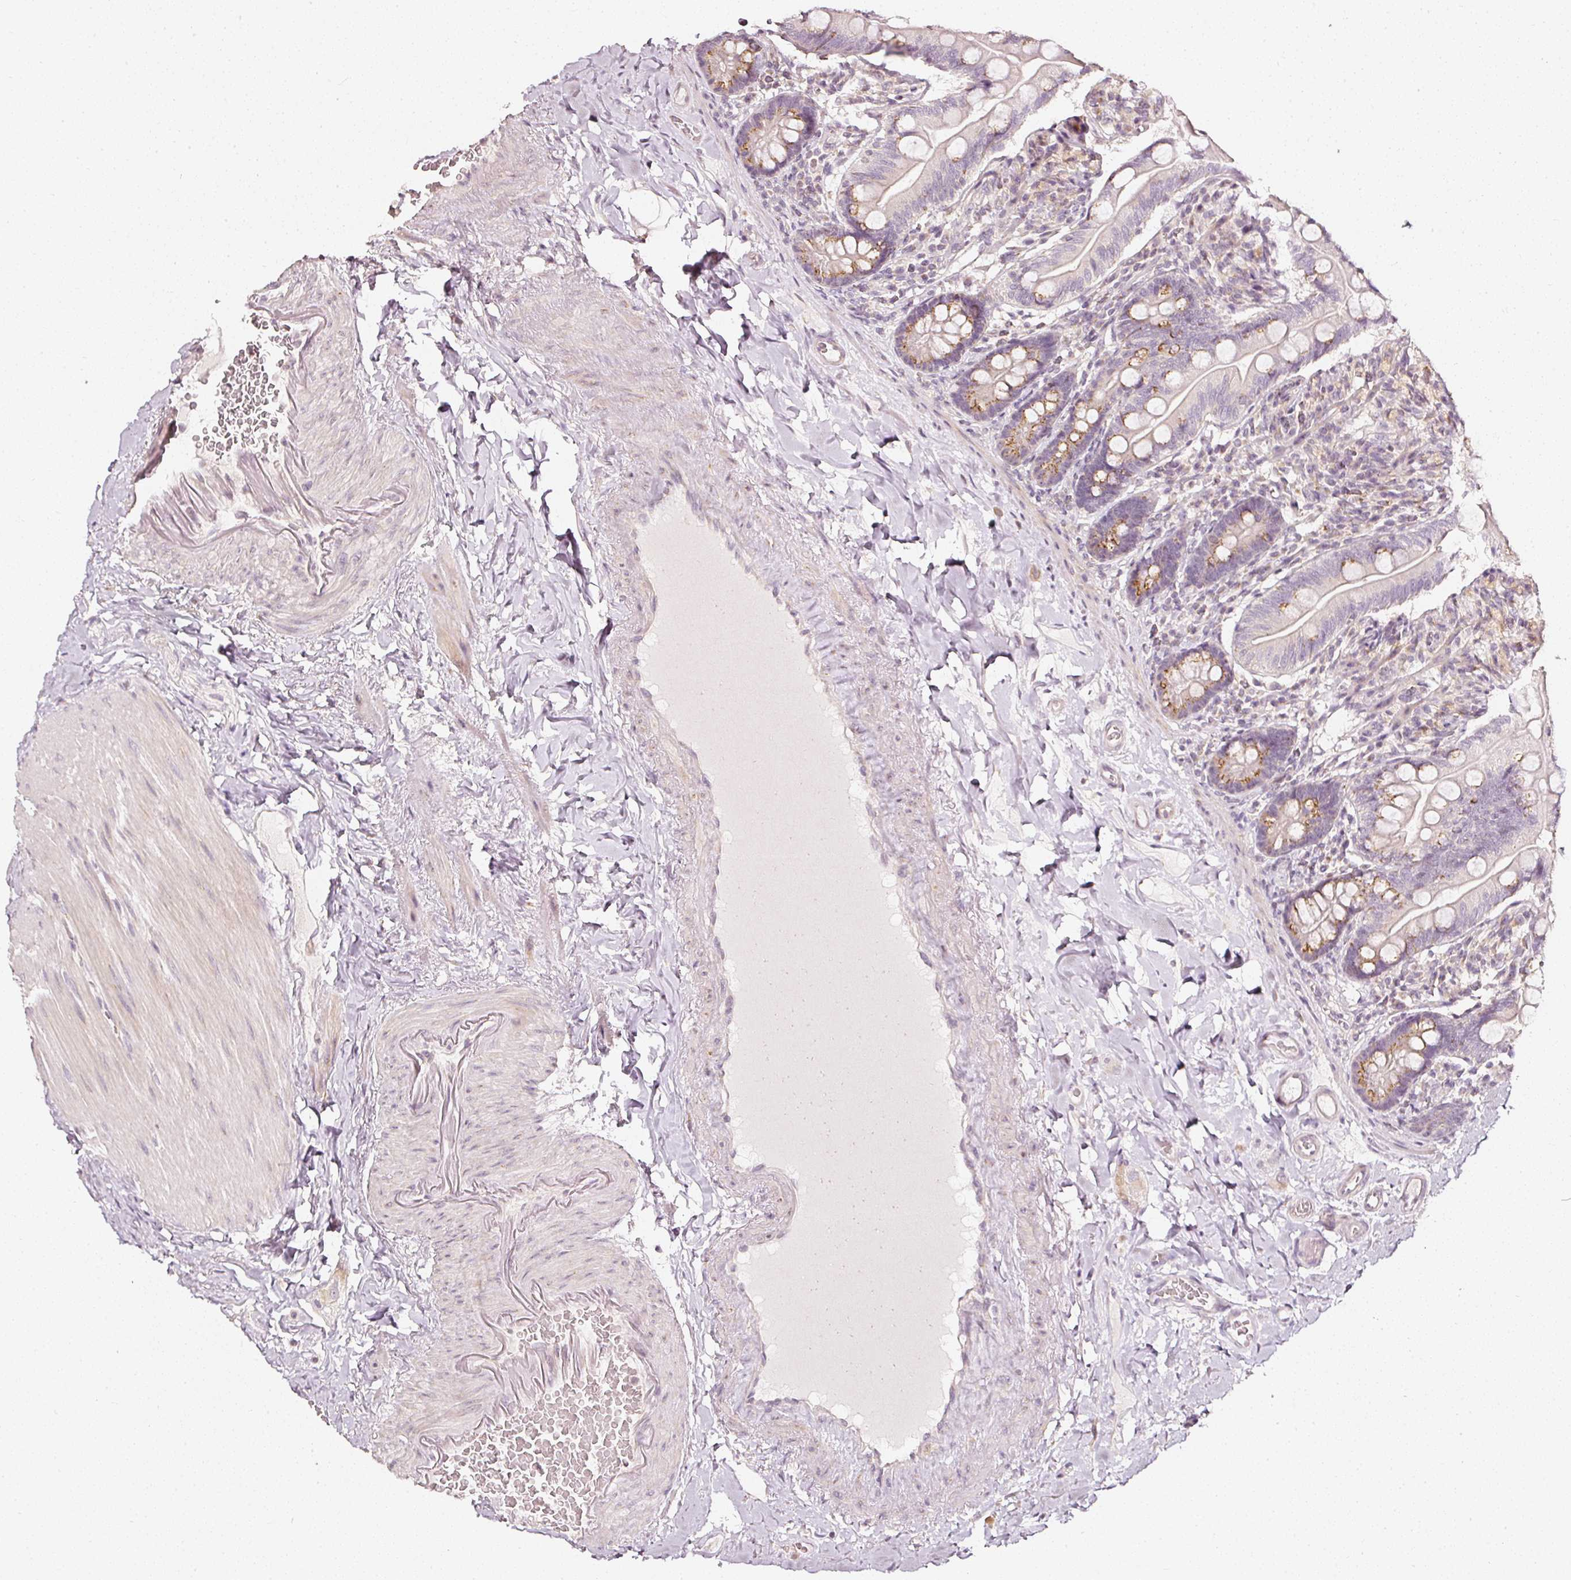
{"staining": {"intensity": "moderate", "quantity": "<25%", "location": "cytoplasmic/membranous"}, "tissue": "small intestine", "cell_type": "Glandular cells", "image_type": "normal", "snomed": [{"axis": "morphology", "description": "Normal tissue, NOS"}, {"axis": "topography", "description": "Small intestine"}], "caption": "DAB (3,3'-diaminobenzidine) immunohistochemical staining of unremarkable human small intestine reveals moderate cytoplasmic/membranous protein positivity in about <25% of glandular cells.", "gene": "NTRK1", "patient": {"sex": "female", "age": 64}}